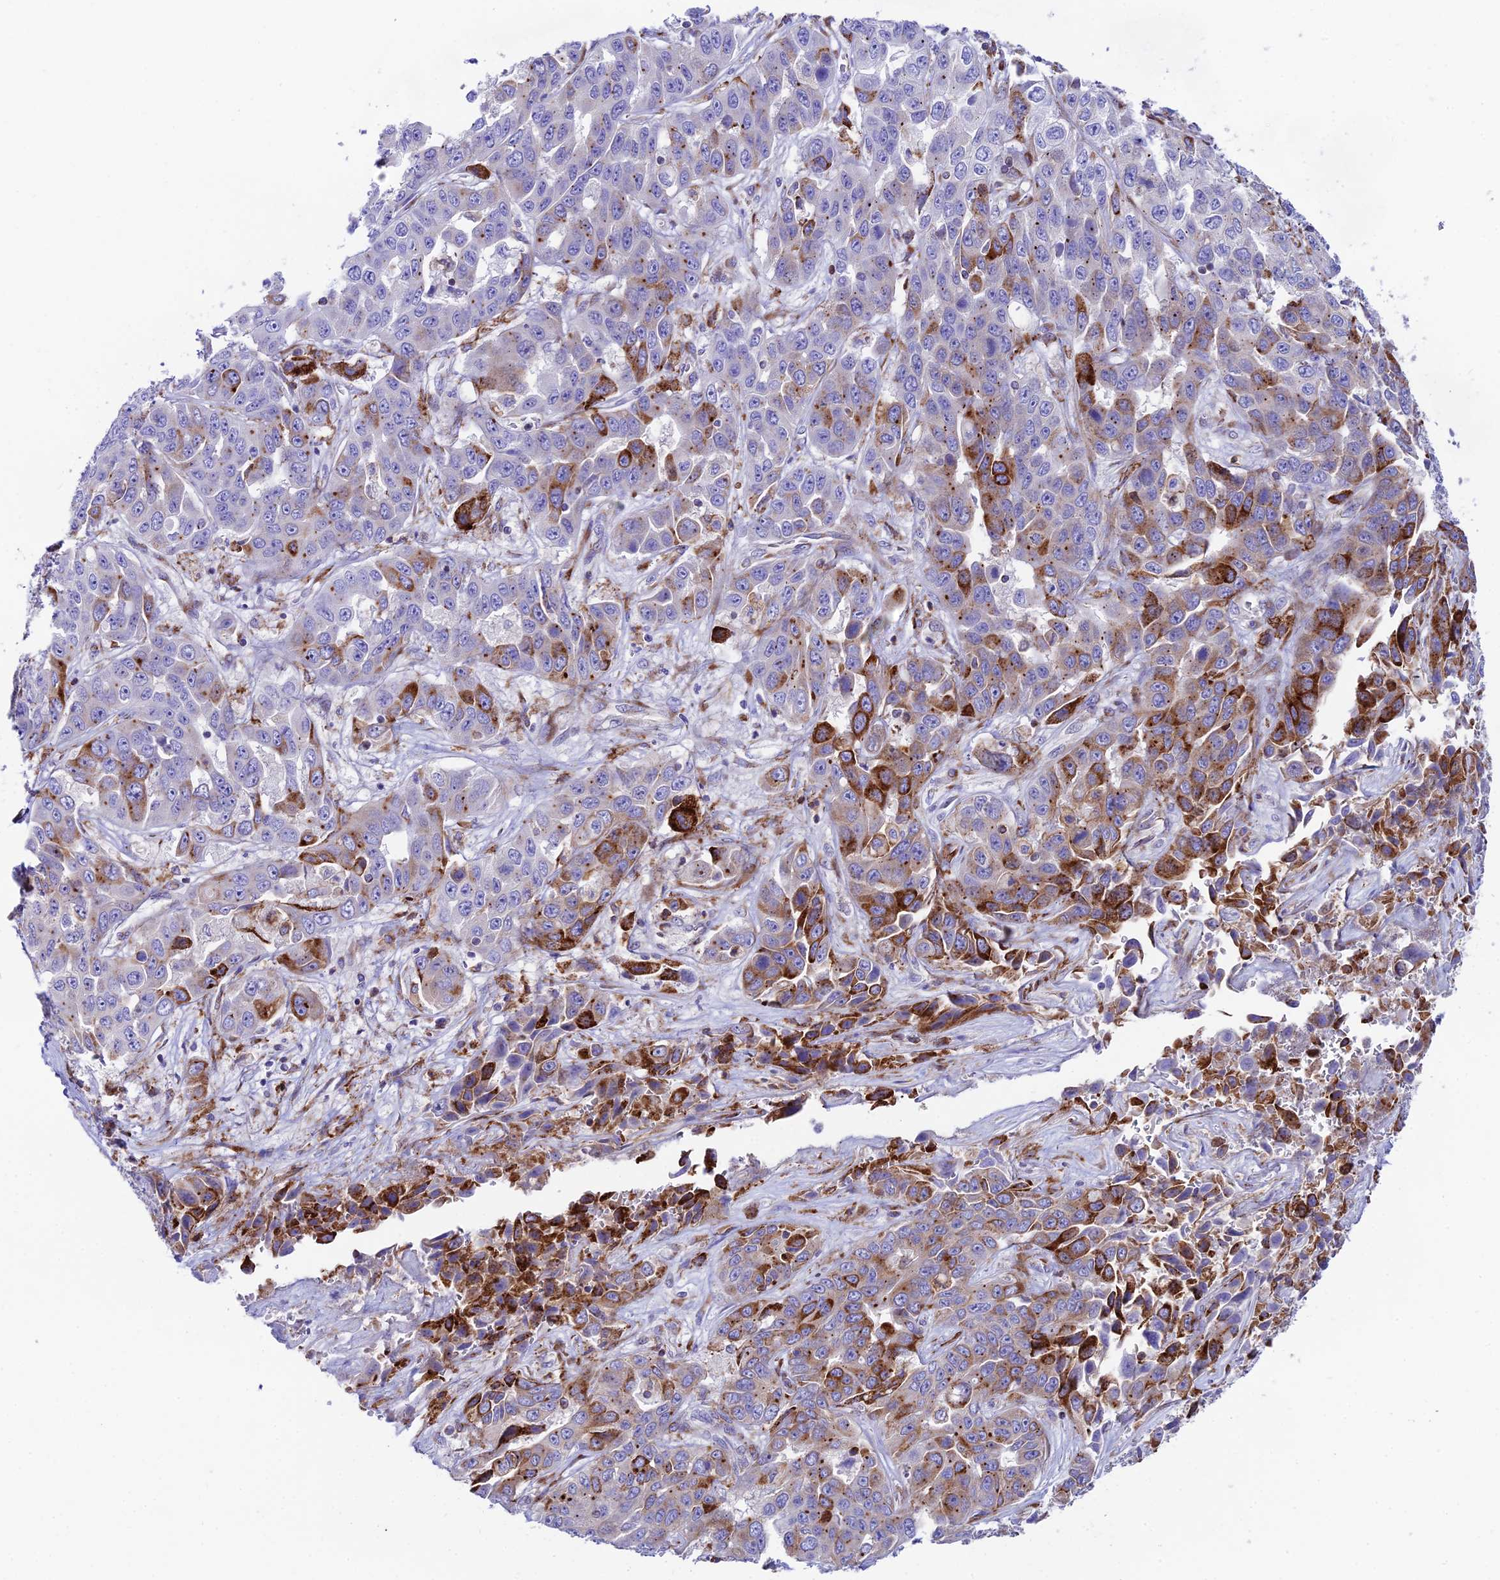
{"staining": {"intensity": "strong", "quantity": "25%-75%", "location": "cytoplasmic/membranous"}, "tissue": "liver cancer", "cell_type": "Tumor cells", "image_type": "cancer", "snomed": [{"axis": "morphology", "description": "Cholangiocarcinoma"}, {"axis": "topography", "description": "Liver"}], "caption": "Protein staining displays strong cytoplasmic/membranous staining in approximately 25%-75% of tumor cells in liver cholangiocarcinoma.", "gene": "TUBGCP6", "patient": {"sex": "female", "age": 52}}